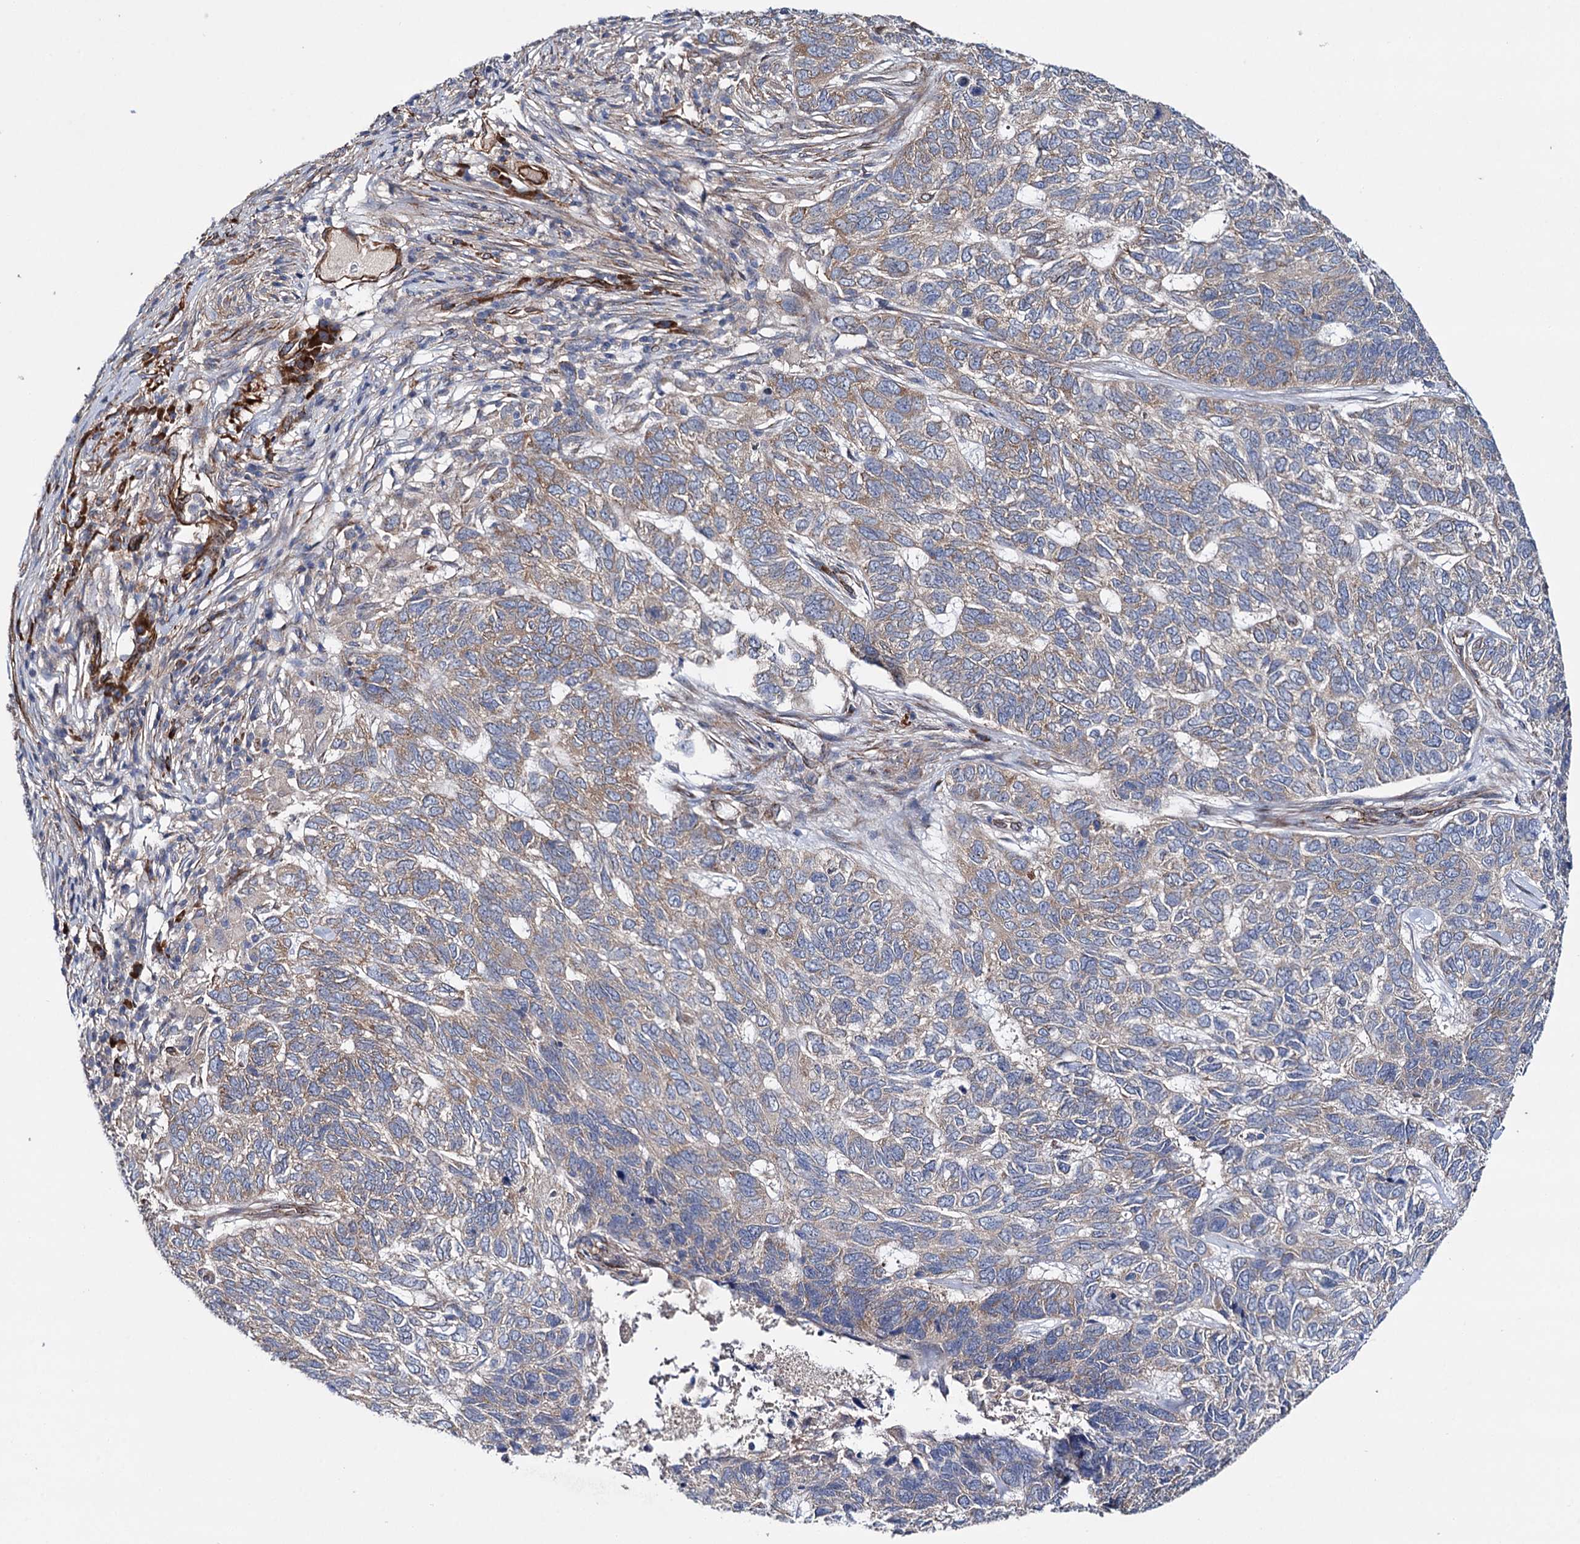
{"staining": {"intensity": "weak", "quantity": "<25%", "location": "cytoplasmic/membranous"}, "tissue": "skin cancer", "cell_type": "Tumor cells", "image_type": "cancer", "snomed": [{"axis": "morphology", "description": "Basal cell carcinoma"}, {"axis": "topography", "description": "Skin"}], "caption": "Human skin cancer (basal cell carcinoma) stained for a protein using immunohistochemistry (IHC) exhibits no expression in tumor cells.", "gene": "SPATS2", "patient": {"sex": "female", "age": 65}}